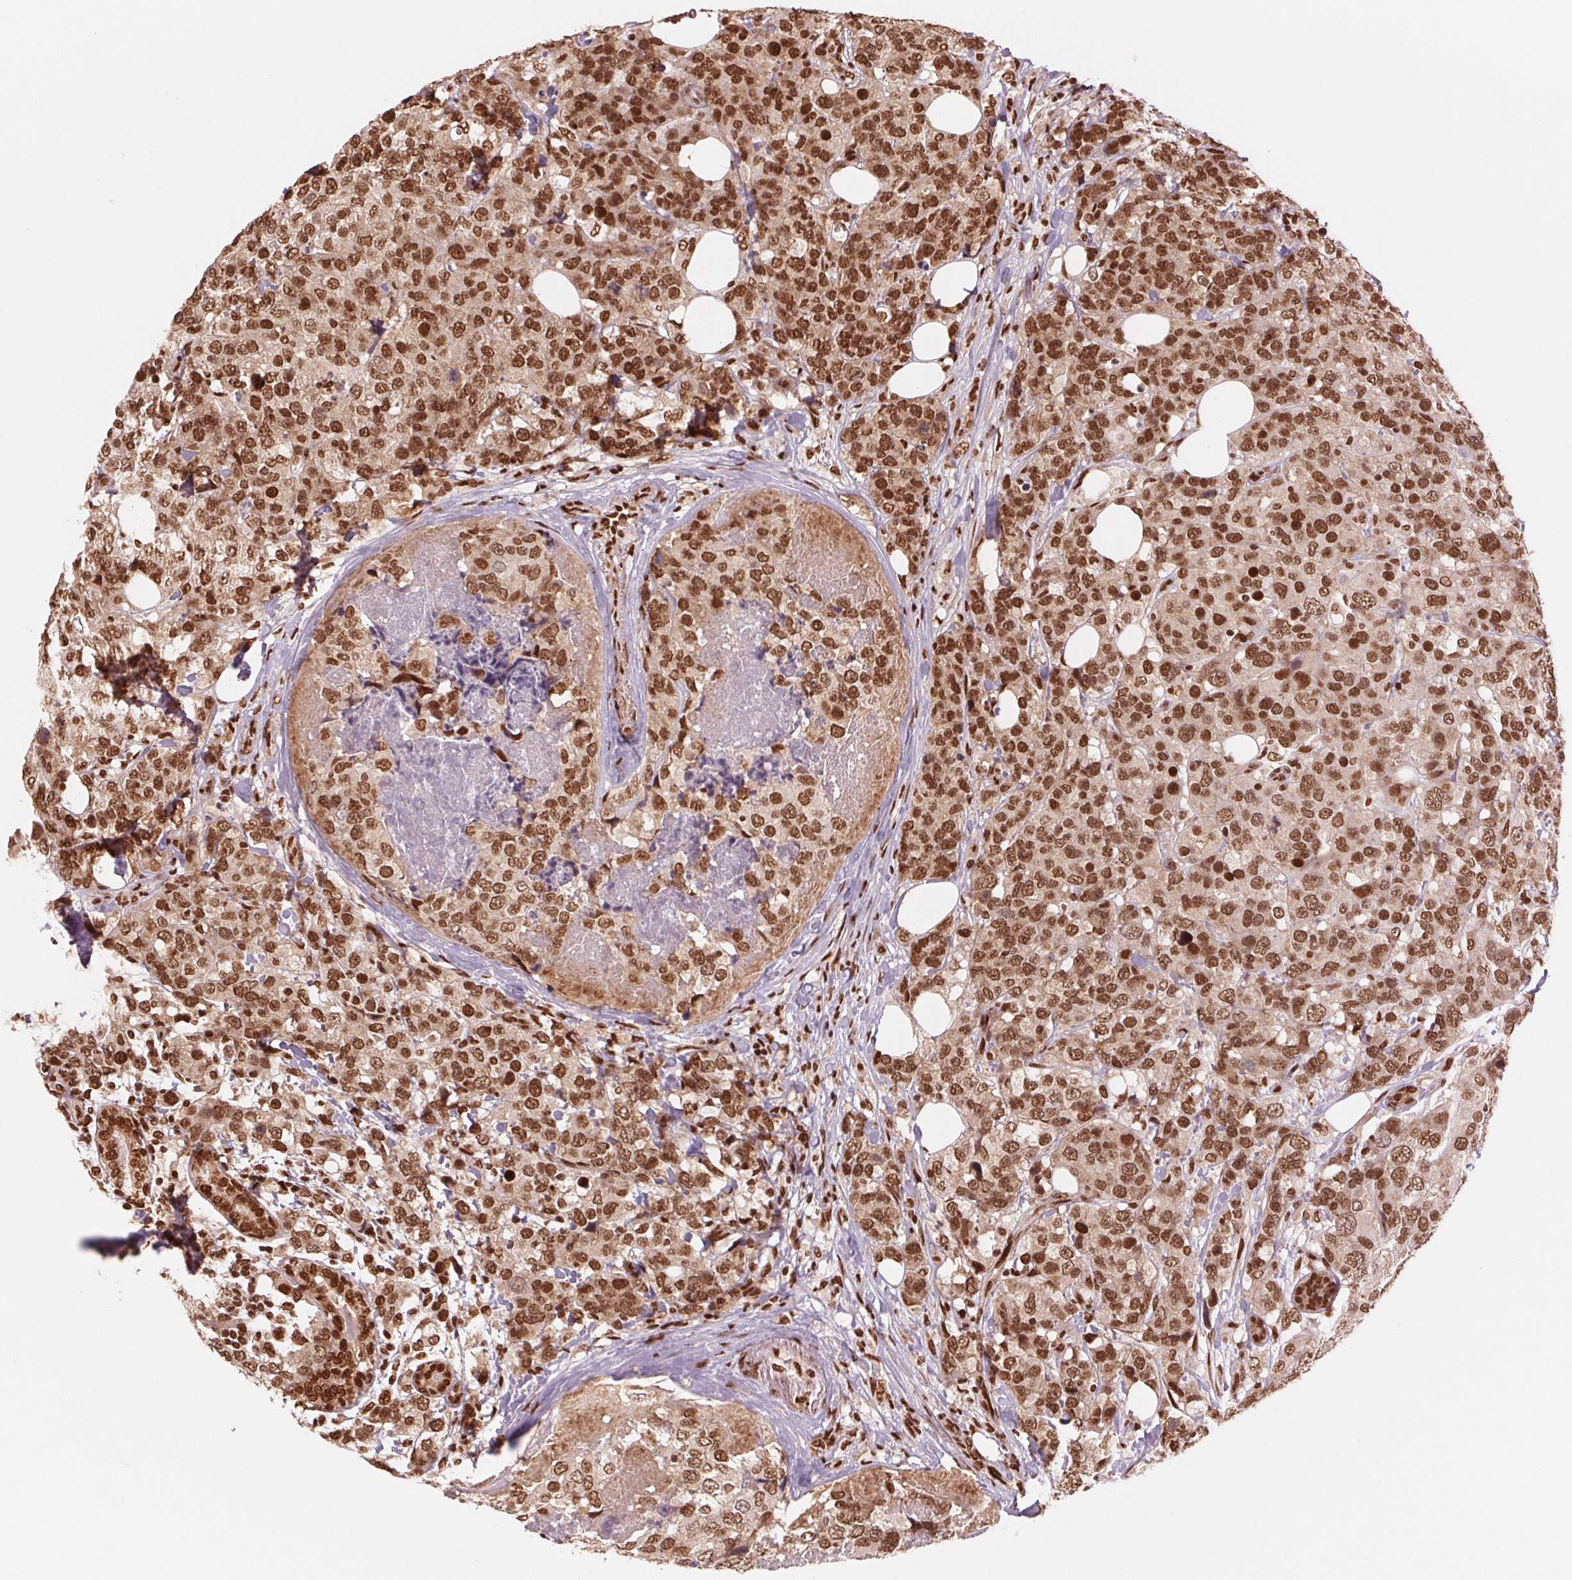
{"staining": {"intensity": "strong", "quantity": ">75%", "location": "nuclear"}, "tissue": "breast cancer", "cell_type": "Tumor cells", "image_type": "cancer", "snomed": [{"axis": "morphology", "description": "Lobular carcinoma"}, {"axis": "topography", "description": "Breast"}], "caption": "Protein staining shows strong nuclear expression in about >75% of tumor cells in breast cancer (lobular carcinoma).", "gene": "TTLL9", "patient": {"sex": "female", "age": 59}}